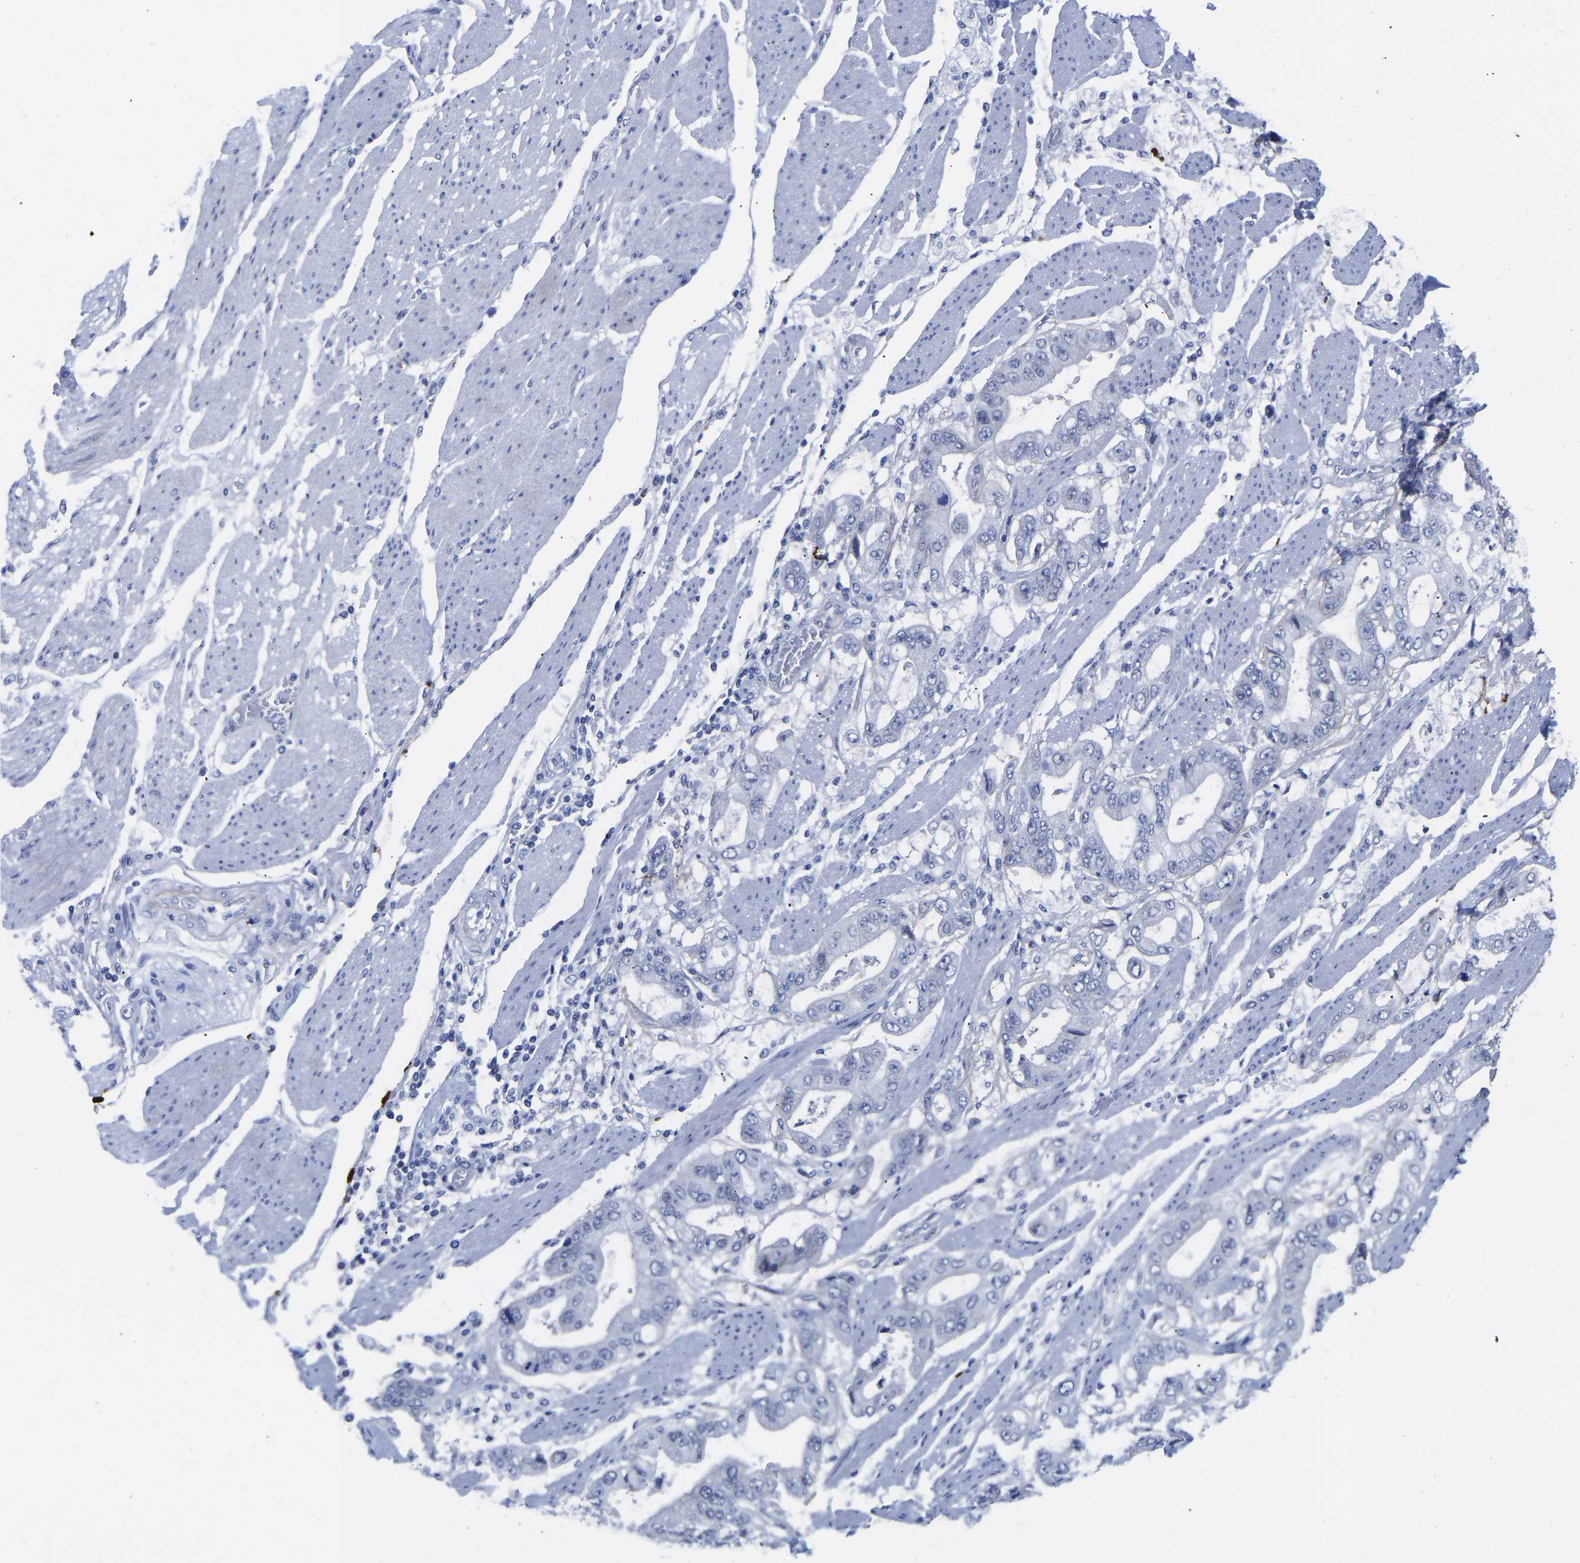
{"staining": {"intensity": "negative", "quantity": "none", "location": "none"}, "tissue": "stomach cancer", "cell_type": "Tumor cells", "image_type": "cancer", "snomed": [{"axis": "morphology", "description": "Normal tissue, NOS"}, {"axis": "morphology", "description": "Adenocarcinoma, NOS"}, {"axis": "topography", "description": "Stomach"}], "caption": "A histopathology image of stomach cancer stained for a protein demonstrates no brown staining in tumor cells. (DAB immunohistochemistry (IHC) visualized using brightfield microscopy, high magnification).", "gene": "GPA33", "patient": {"sex": "male", "age": 62}}